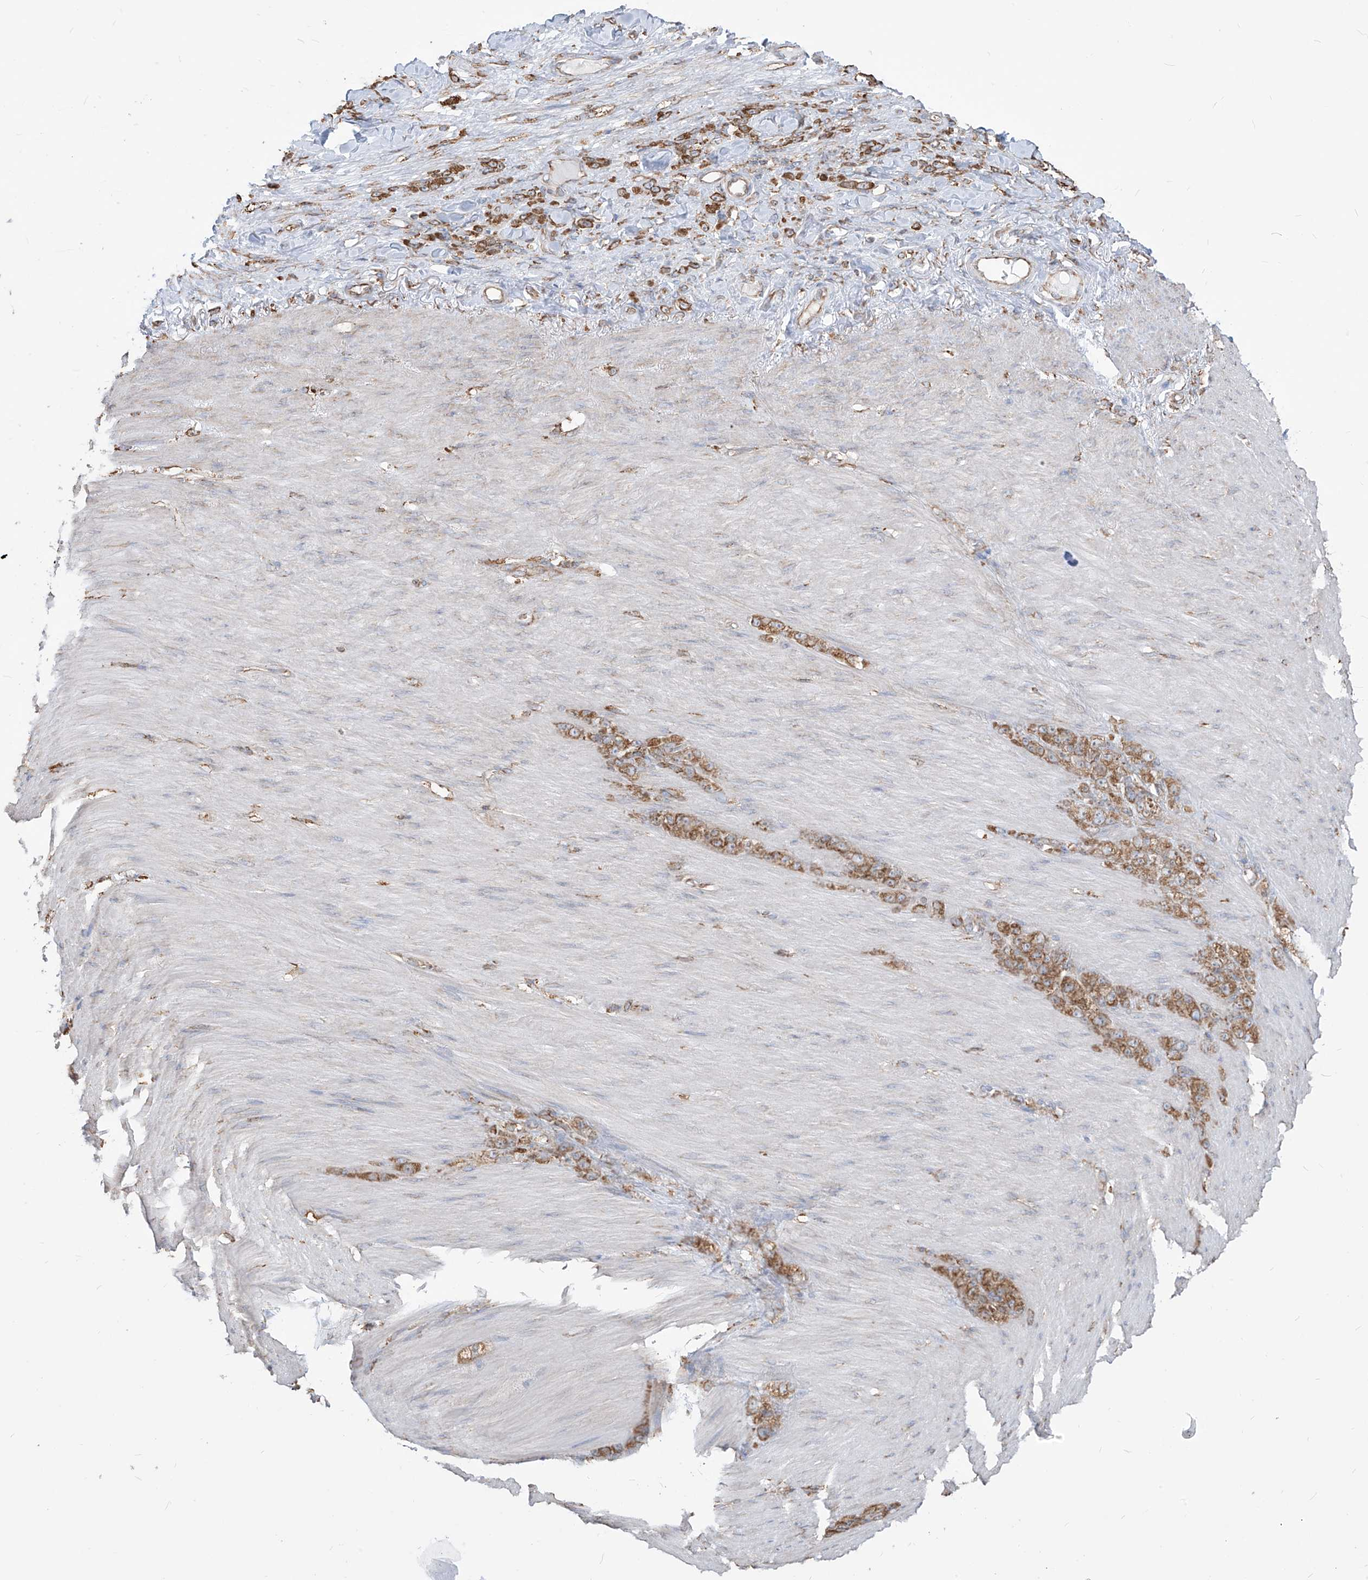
{"staining": {"intensity": "moderate", "quantity": ">75%", "location": "cytoplasmic/membranous"}, "tissue": "stomach cancer", "cell_type": "Tumor cells", "image_type": "cancer", "snomed": [{"axis": "morphology", "description": "Normal tissue, NOS"}, {"axis": "morphology", "description": "Adenocarcinoma, NOS"}, {"axis": "topography", "description": "Stomach"}], "caption": "IHC histopathology image of stomach cancer stained for a protein (brown), which demonstrates medium levels of moderate cytoplasmic/membranous staining in approximately >75% of tumor cells.", "gene": "PDIA6", "patient": {"sex": "male", "age": 82}}